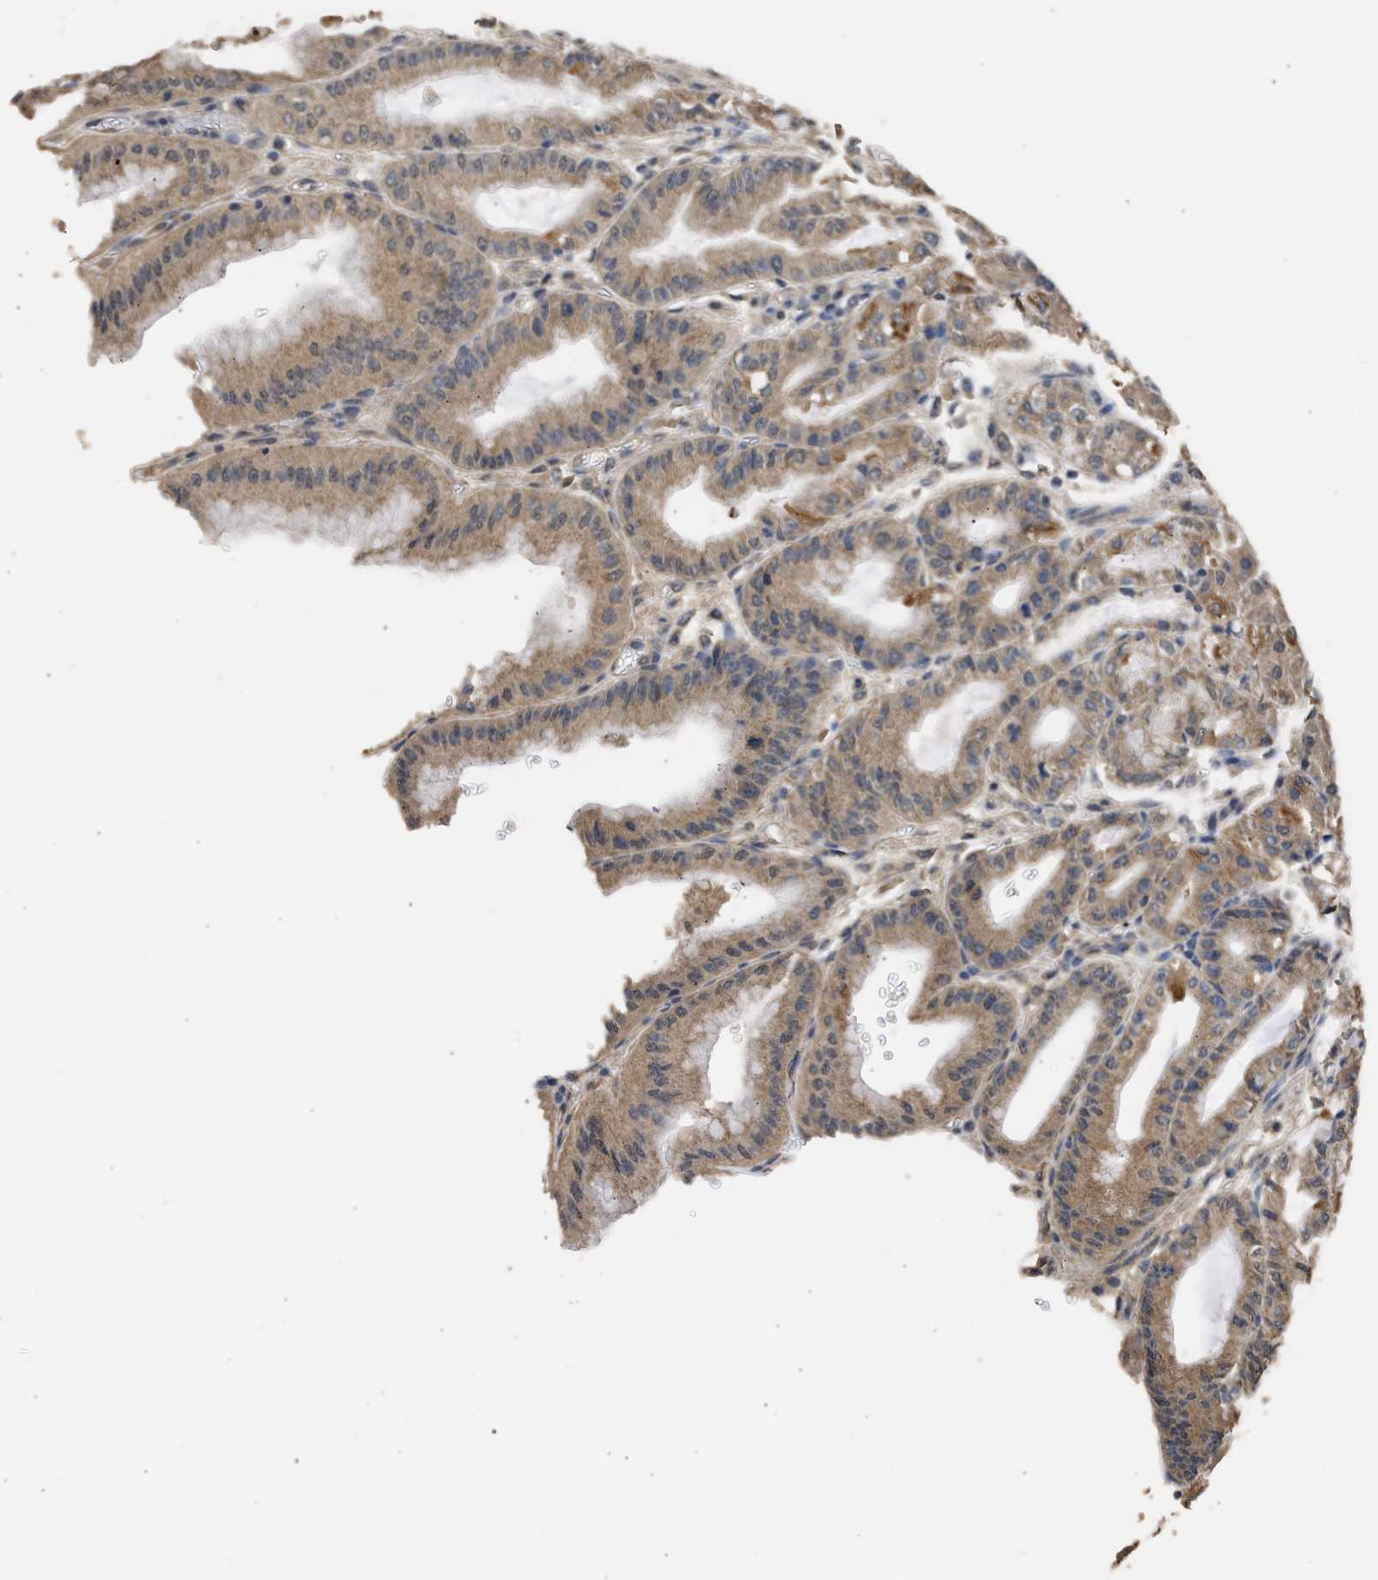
{"staining": {"intensity": "moderate", "quantity": ">75%", "location": "cytoplasmic/membranous"}, "tissue": "stomach", "cell_type": "Glandular cells", "image_type": "normal", "snomed": [{"axis": "morphology", "description": "Normal tissue, NOS"}, {"axis": "topography", "description": "Stomach, lower"}], "caption": "Glandular cells display medium levels of moderate cytoplasmic/membranous staining in approximately >75% of cells in normal stomach.", "gene": "SPINT2", "patient": {"sex": "male", "age": 71}}